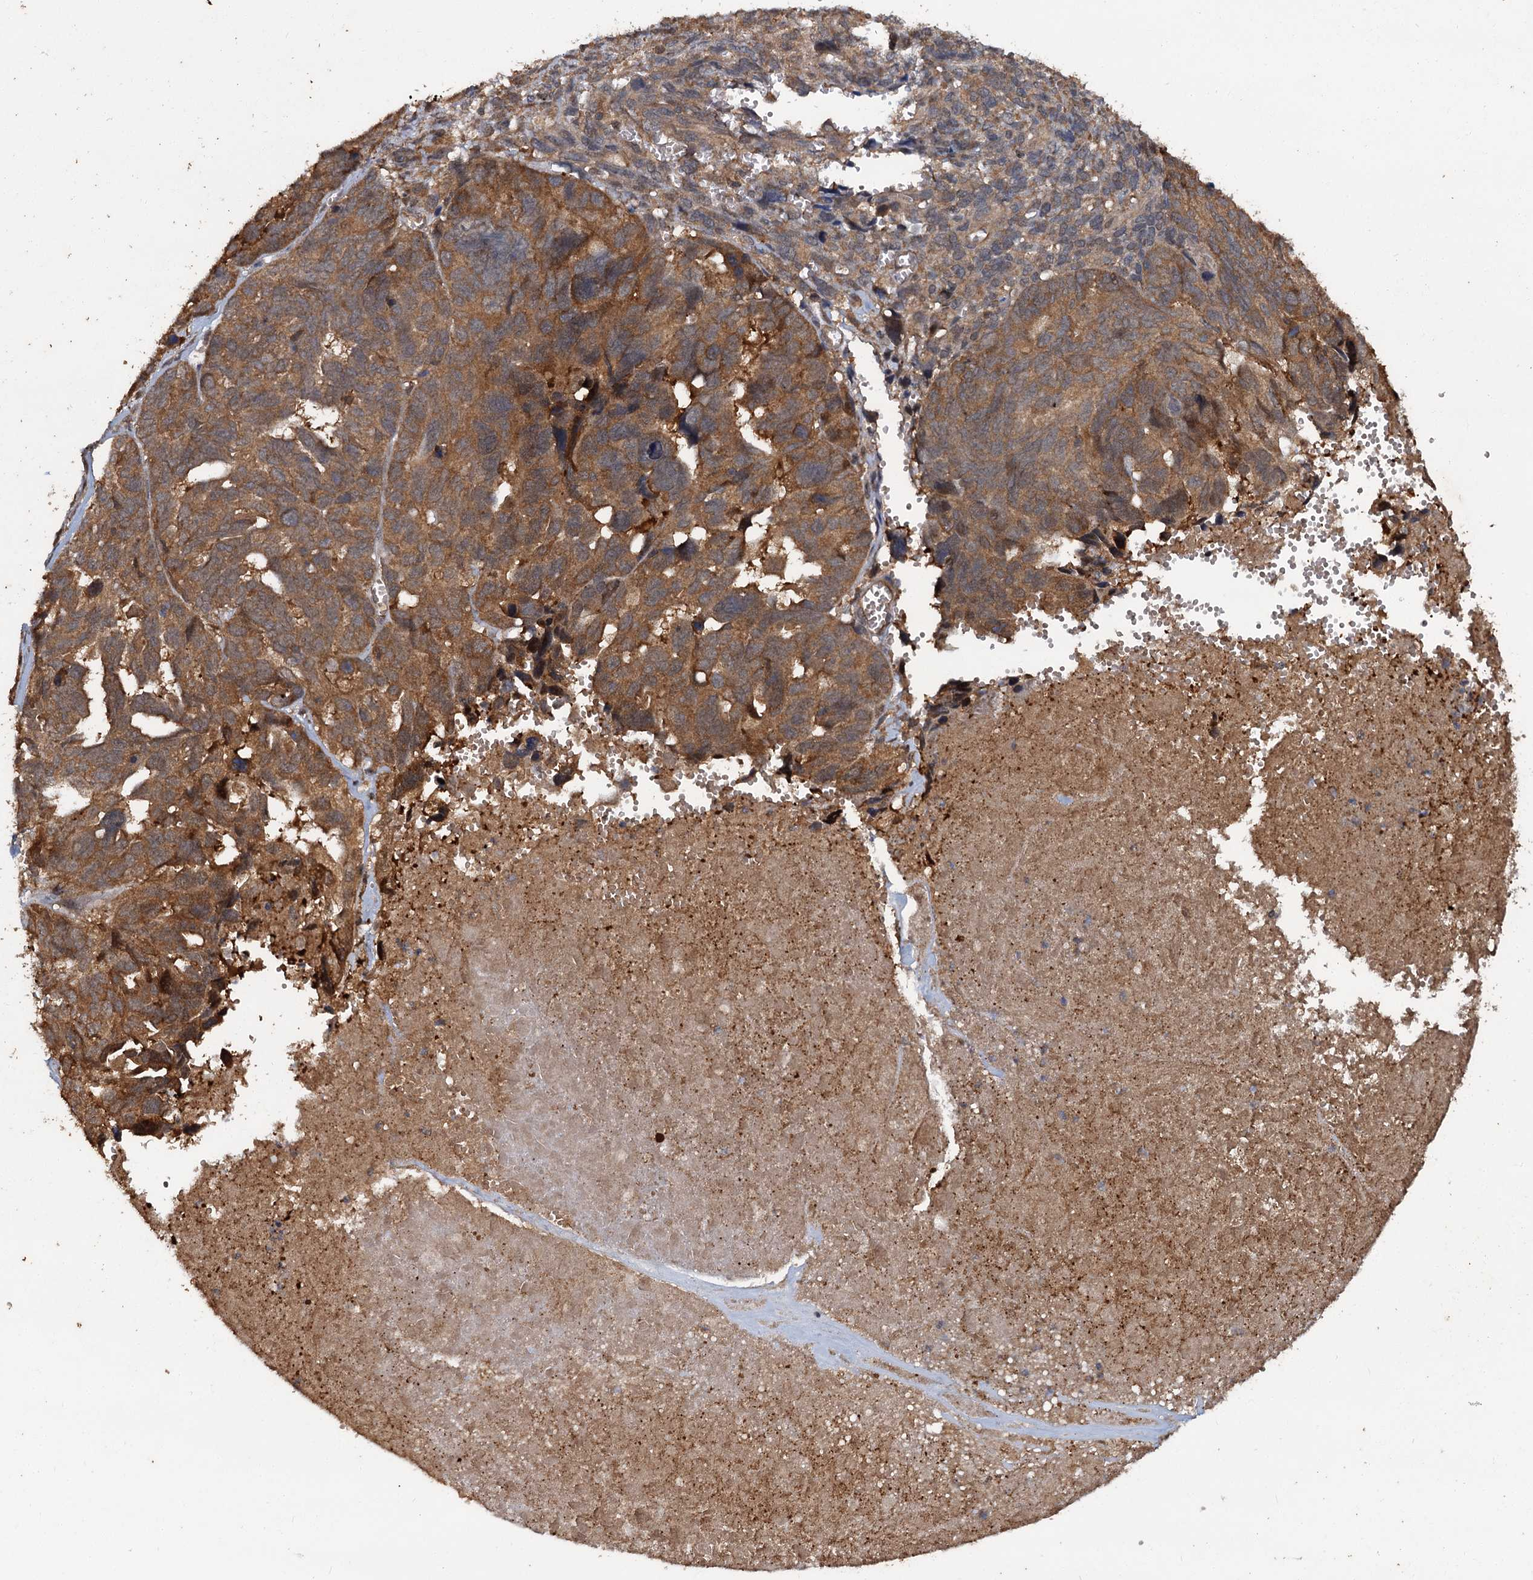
{"staining": {"intensity": "moderate", "quantity": ">75%", "location": "cytoplasmic/membranous"}, "tissue": "ovarian cancer", "cell_type": "Tumor cells", "image_type": "cancer", "snomed": [{"axis": "morphology", "description": "Cystadenocarcinoma, serous, NOS"}, {"axis": "topography", "description": "Ovary"}], "caption": "Human ovarian cancer stained with a protein marker exhibits moderate staining in tumor cells.", "gene": "SLC46A3", "patient": {"sex": "female", "age": 79}}